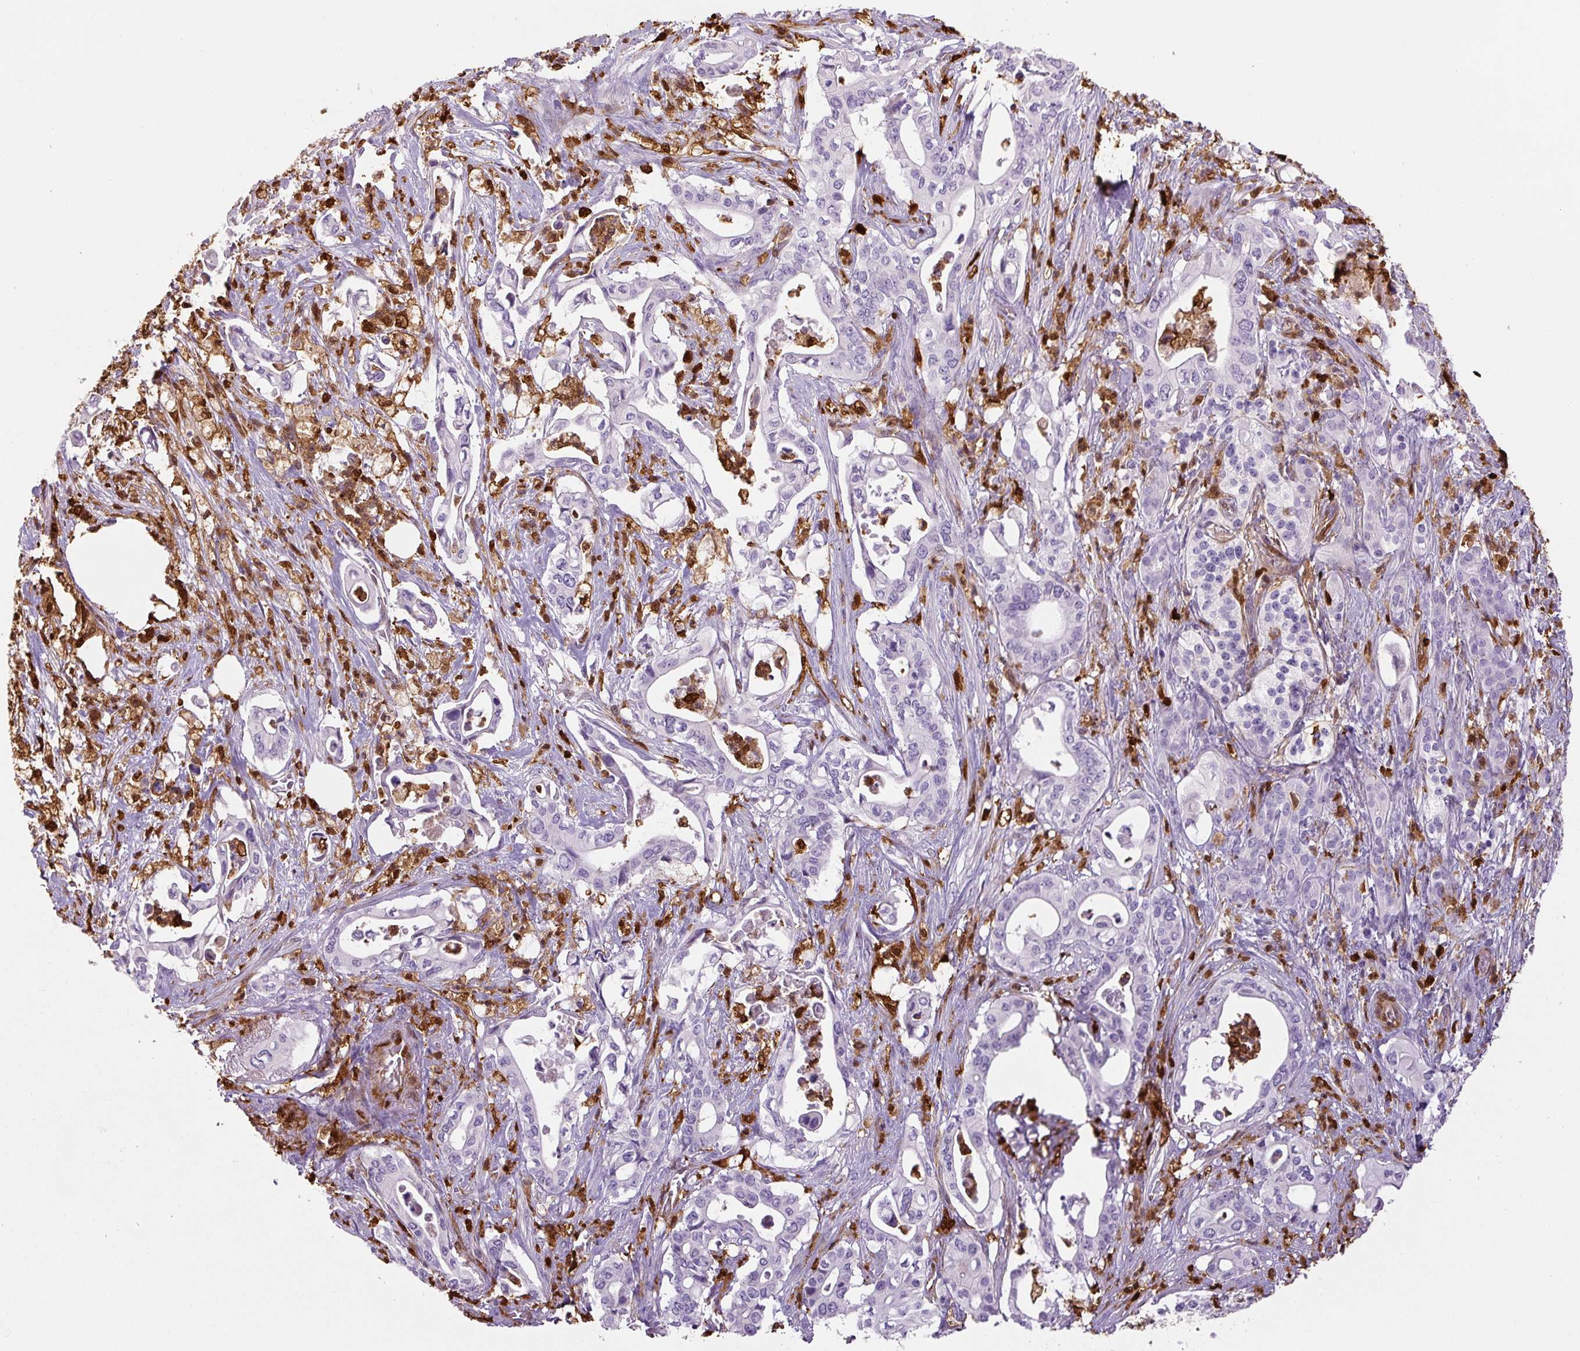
{"staining": {"intensity": "negative", "quantity": "none", "location": "none"}, "tissue": "pancreatic cancer", "cell_type": "Tumor cells", "image_type": "cancer", "snomed": [{"axis": "morphology", "description": "Adenocarcinoma, NOS"}, {"axis": "topography", "description": "Pancreas"}], "caption": "Pancreatic cancer was stained to show a protein in brown. There is no significant expression in tumor cells.", "gene": "S100A4", "patient": {"sex": "female", "age": 77}}